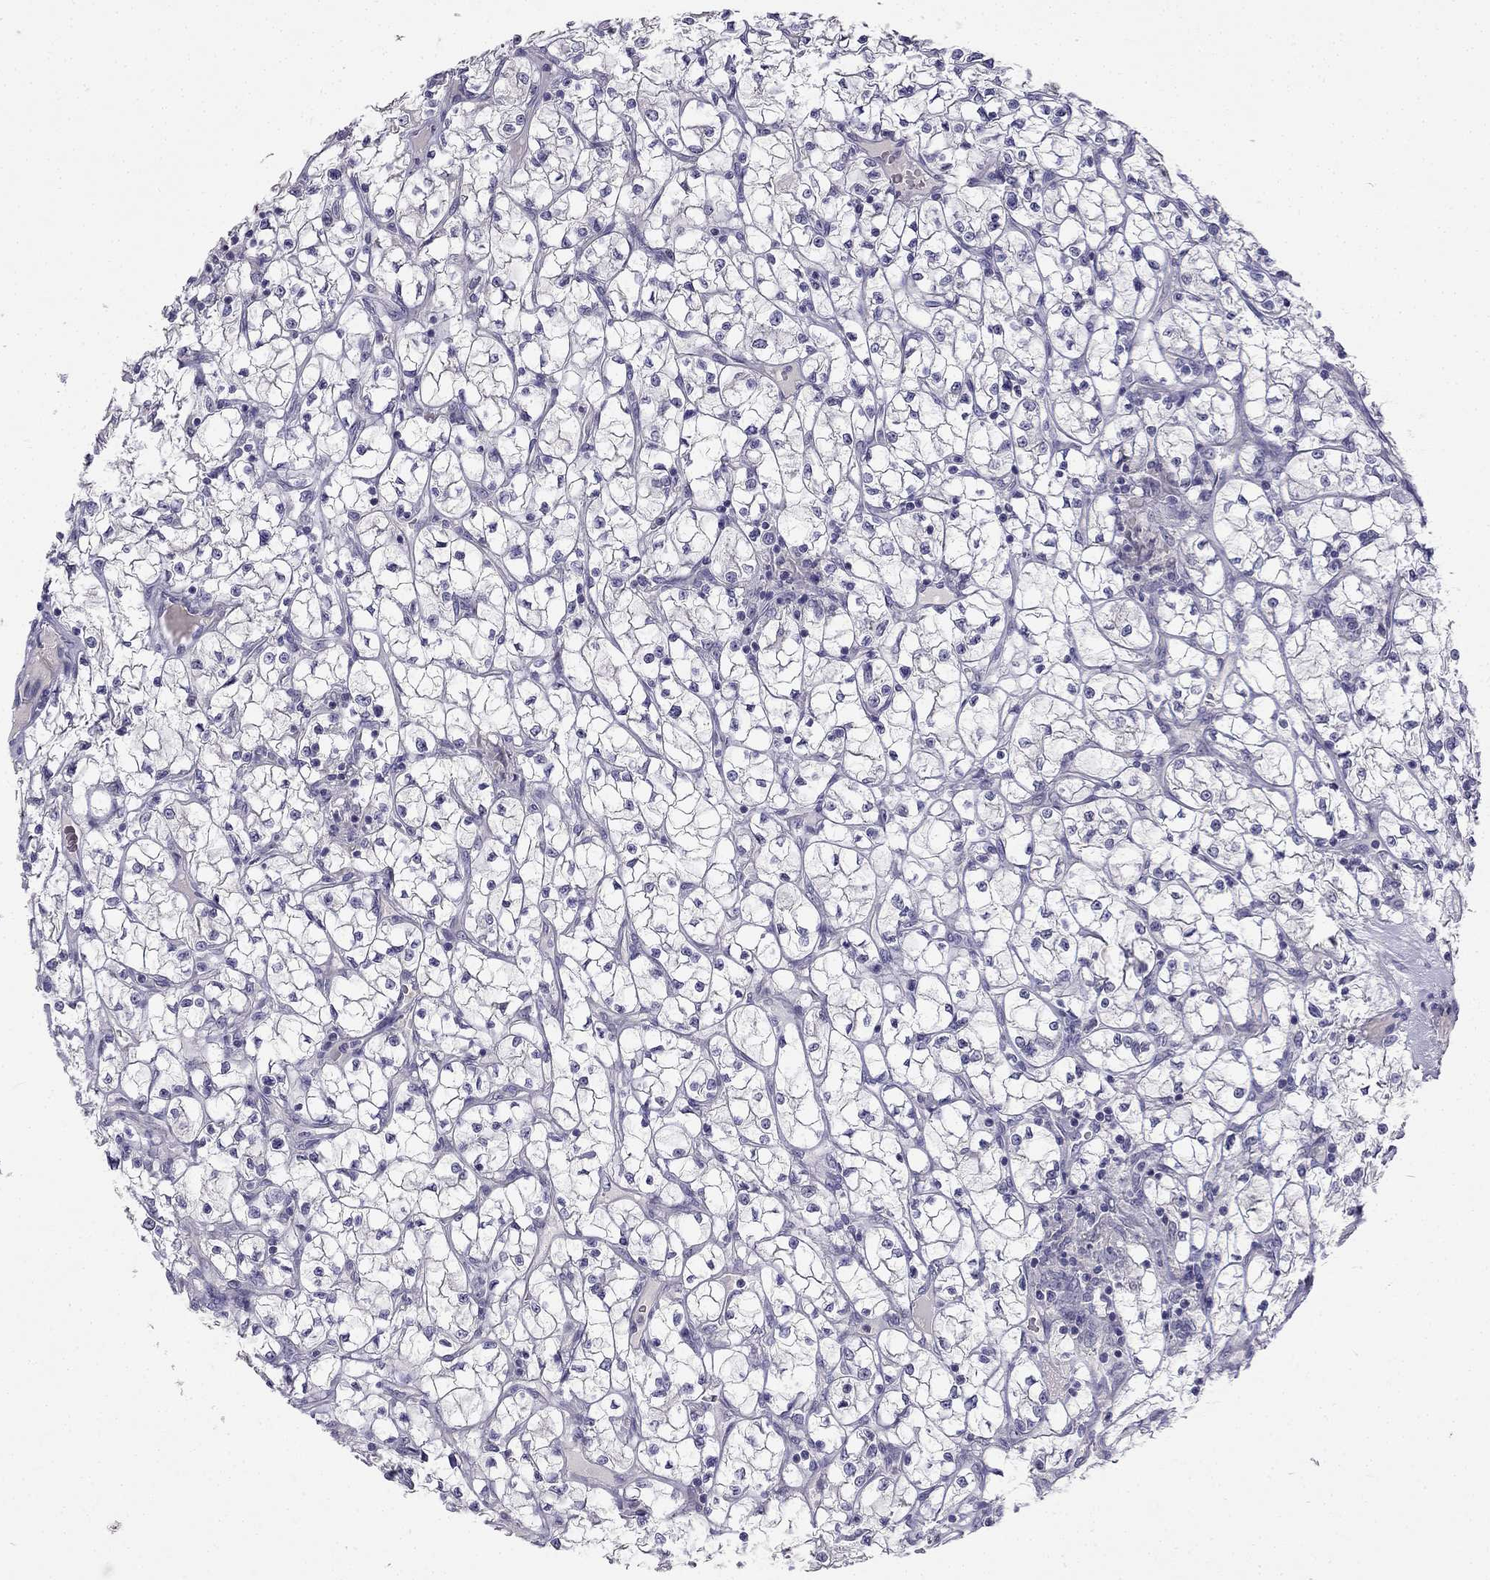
{"staining": {"intensity": "negative", "quantity": "none", "location": "none"}, "tissue": "renal cancer", "cell_type": "Tumor cells", "image_type": "cancer", "snomed": [{"axis": "morphology", "description": "Adenocarcinoma, NOS"}, {"axis": "topography", "description": "Kidney"}], "caption": "IHC image of renal cancer (adenocarcinoma) stained for a protein (brown), which reveals no expression in tumor cells.", "gene": "C16orf89", "patient": {"sex": "female", "age": 64}}